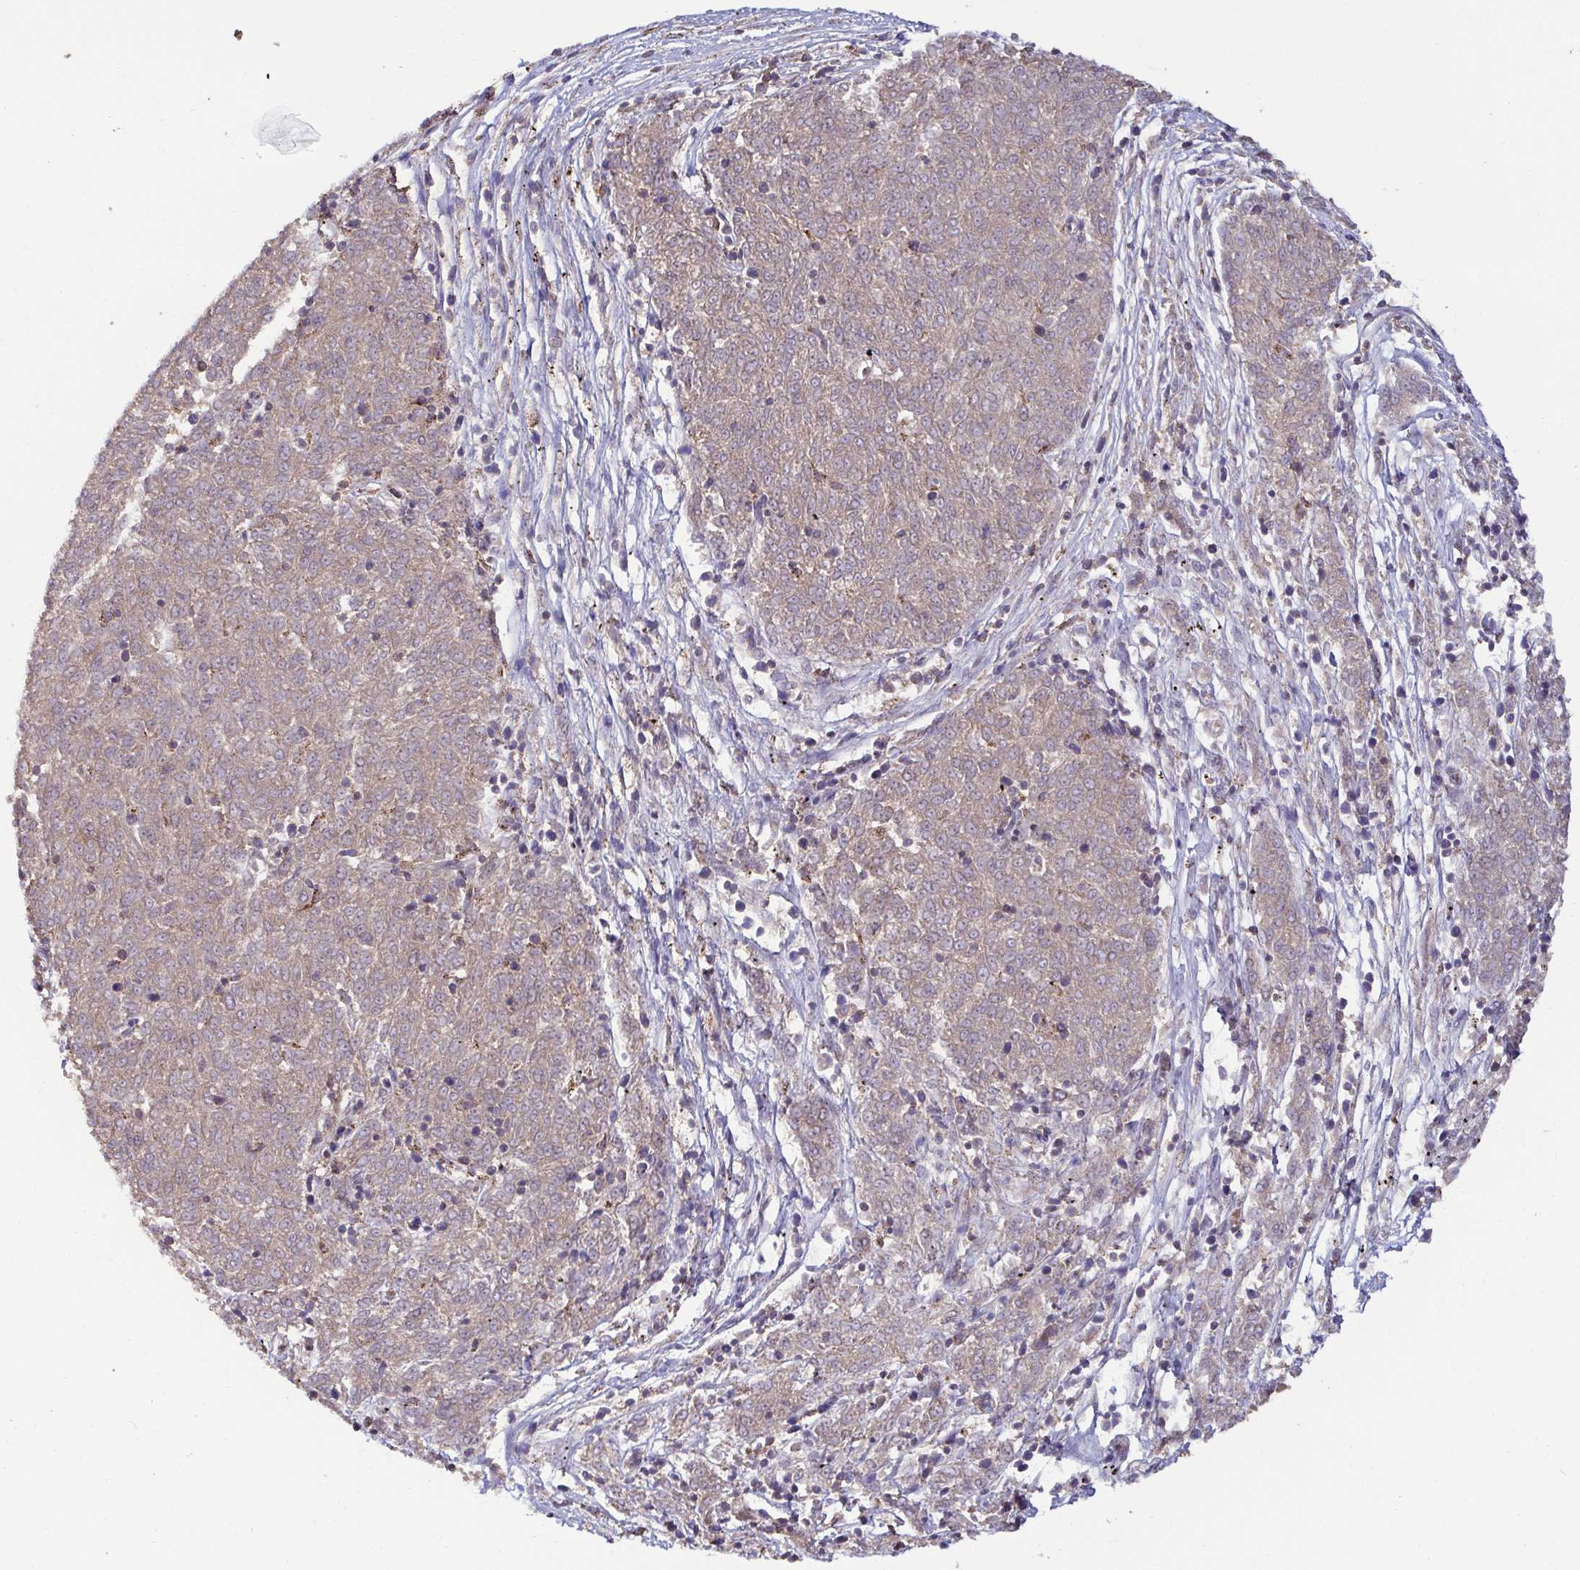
{"staining": {"intensity": "weak", "quantity": "25%-75%", "location": "cytoplasmic/membranous"}, "tissue": "melanoma", "cell_type": "Tumor cells", "image_type": "cancer", "snomed": [{"axis": "morphology", "description": "Malignant melanoma, NOS"}, {"axis": "topography", "description": "Skin"}], "caption": "Human malignant melanoma stained for a protein (brown) exhibits weak cytoplasmic/membranous positive positivity in approximately 25%-75% of tumor cells.", "gene": "SPRY1", "patient": {"sex": "female", "age": 72}}